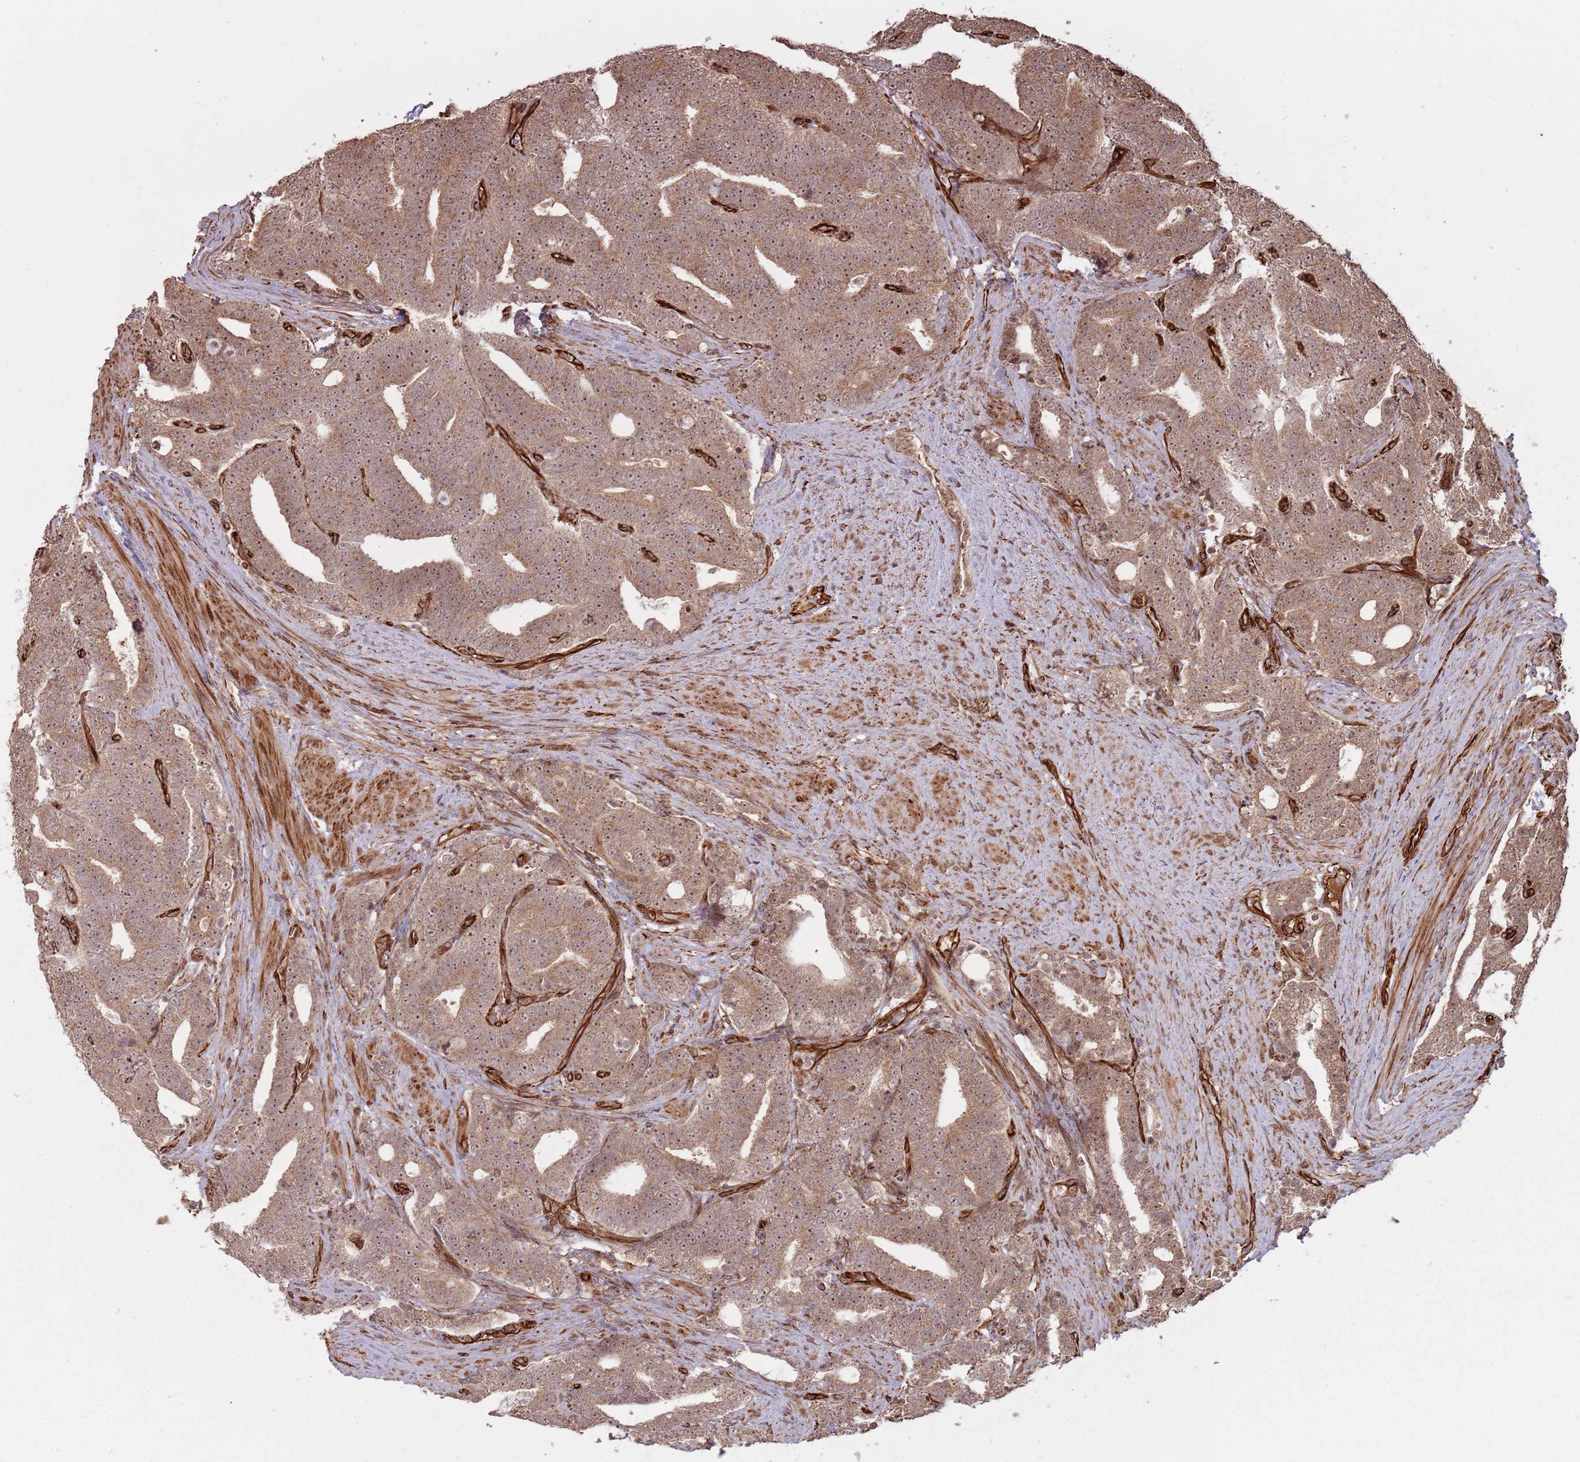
{"staining": {"intensity": "moderate", "quantity": ">75%", "location": "cytoplasmic/membranous,nuclear"}, "tissue": "prostate cancer", "cell_type": "Tumor cells", "image_type": "cancer", "snomed": [{"axis": "morphology", "description": "Adenocarcinoma, High grade"}, {"axis": "topography", "description": "Prostate and seminal vesicle, NOS"}], "caption": "DAB (3,3'-diaminobenzidine) immunohistochemical staining of prostate cancer (high-grade adenocarcinoma) displays moderate cytoplasmic/membranous and nuclear protein expression in approximately >75% of tumor cells.", "gene": "ADAMTS3", "patient": {"sex": "male", "age": 67}}